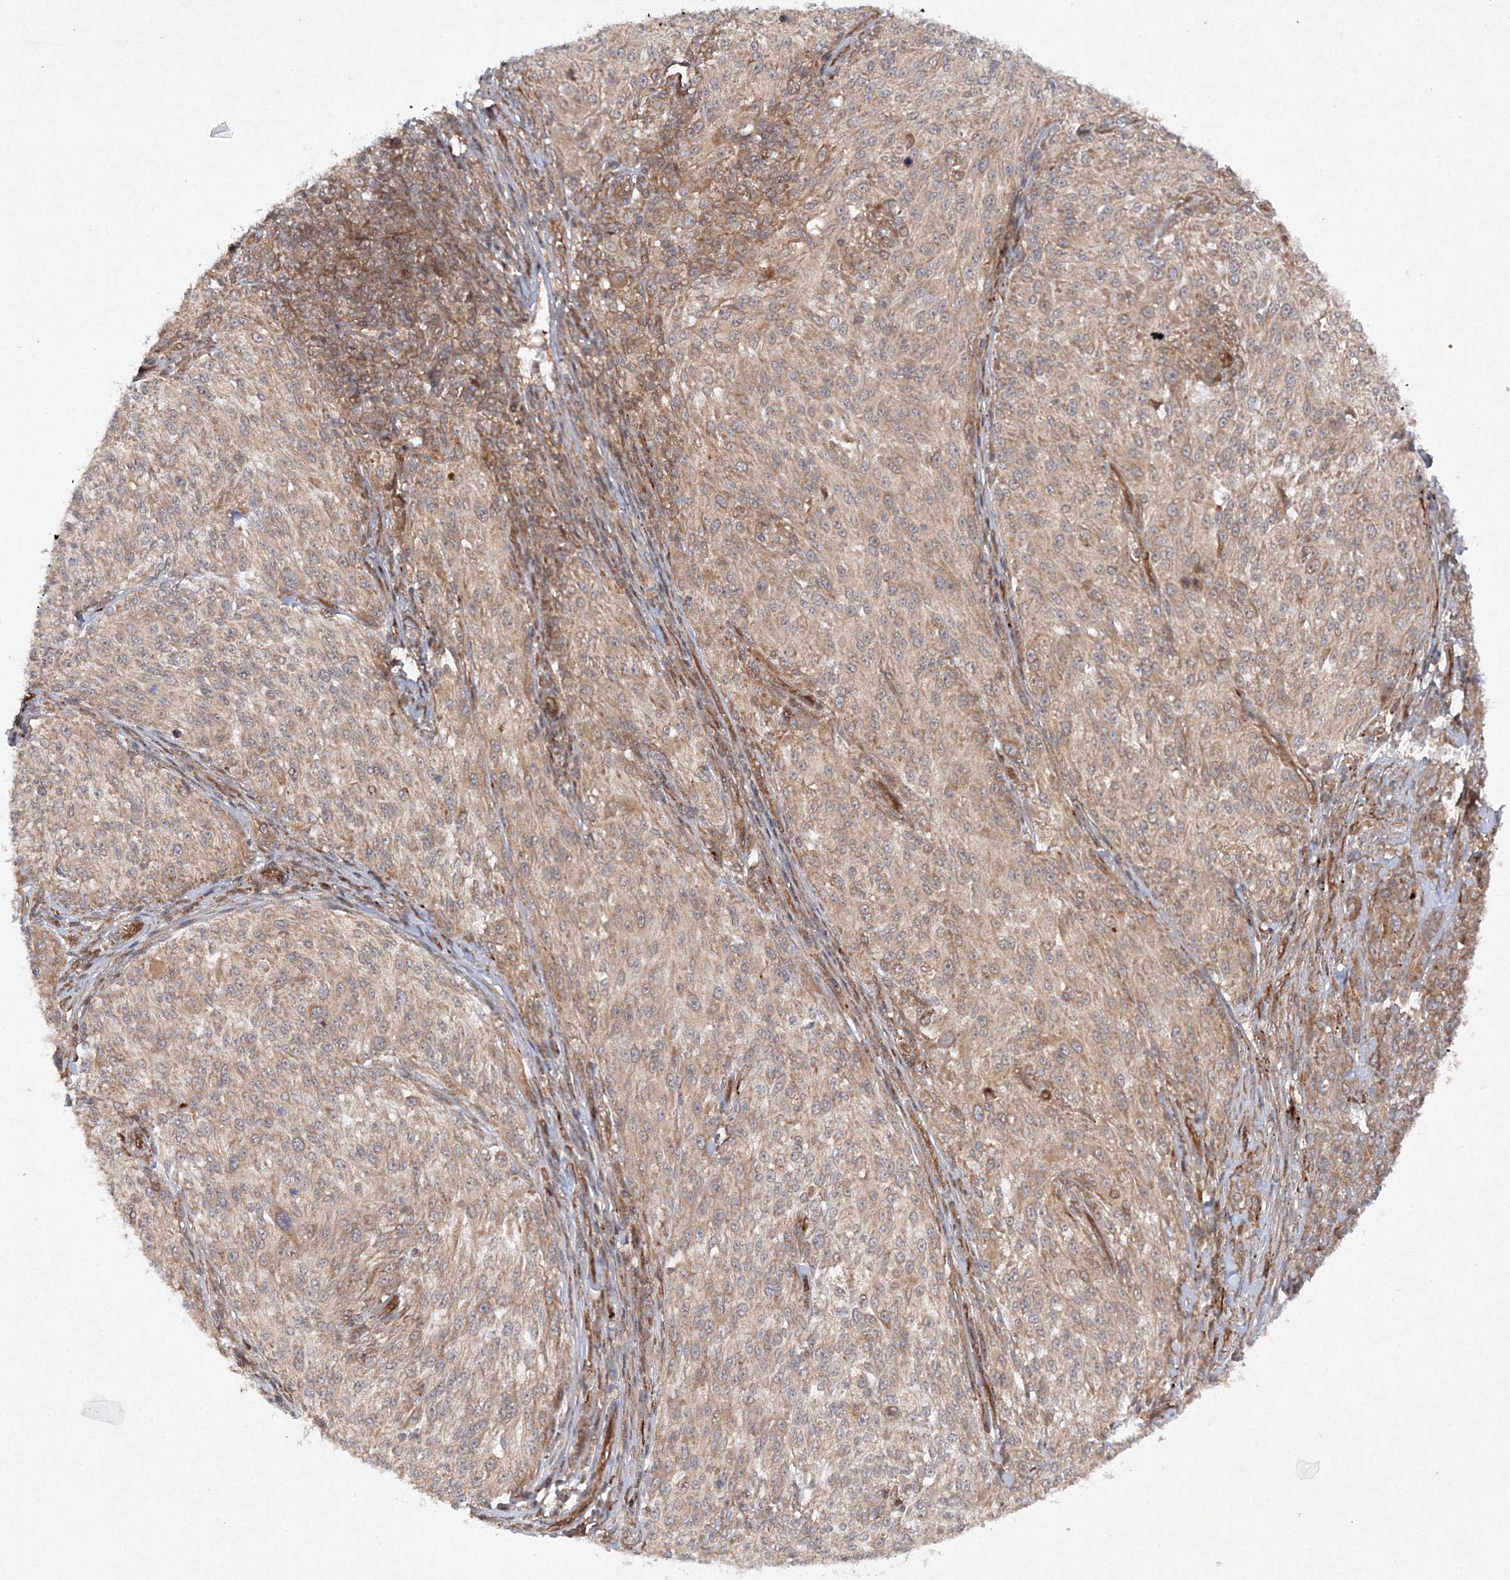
{"staining": {"intensity": "weak", "quantity": "<25%", "location": "cytoplasmic/membranous"}, "tissue": "melanoma", "cell_type": "Tumor cells", "image_type": "cancer", "snomed": [{"axis": "morphology", "description": "Malignant melanoma, NOS"}, {"axis": "topography", "description": "Skin of trunk"}], "caption": "Human malignant melanoma stained for a protein using immunohistochemistry (IHC) reveals no staining in tumor cells.", "gene": "DCTD", "patient": {"sex": "male", "age": 71}}